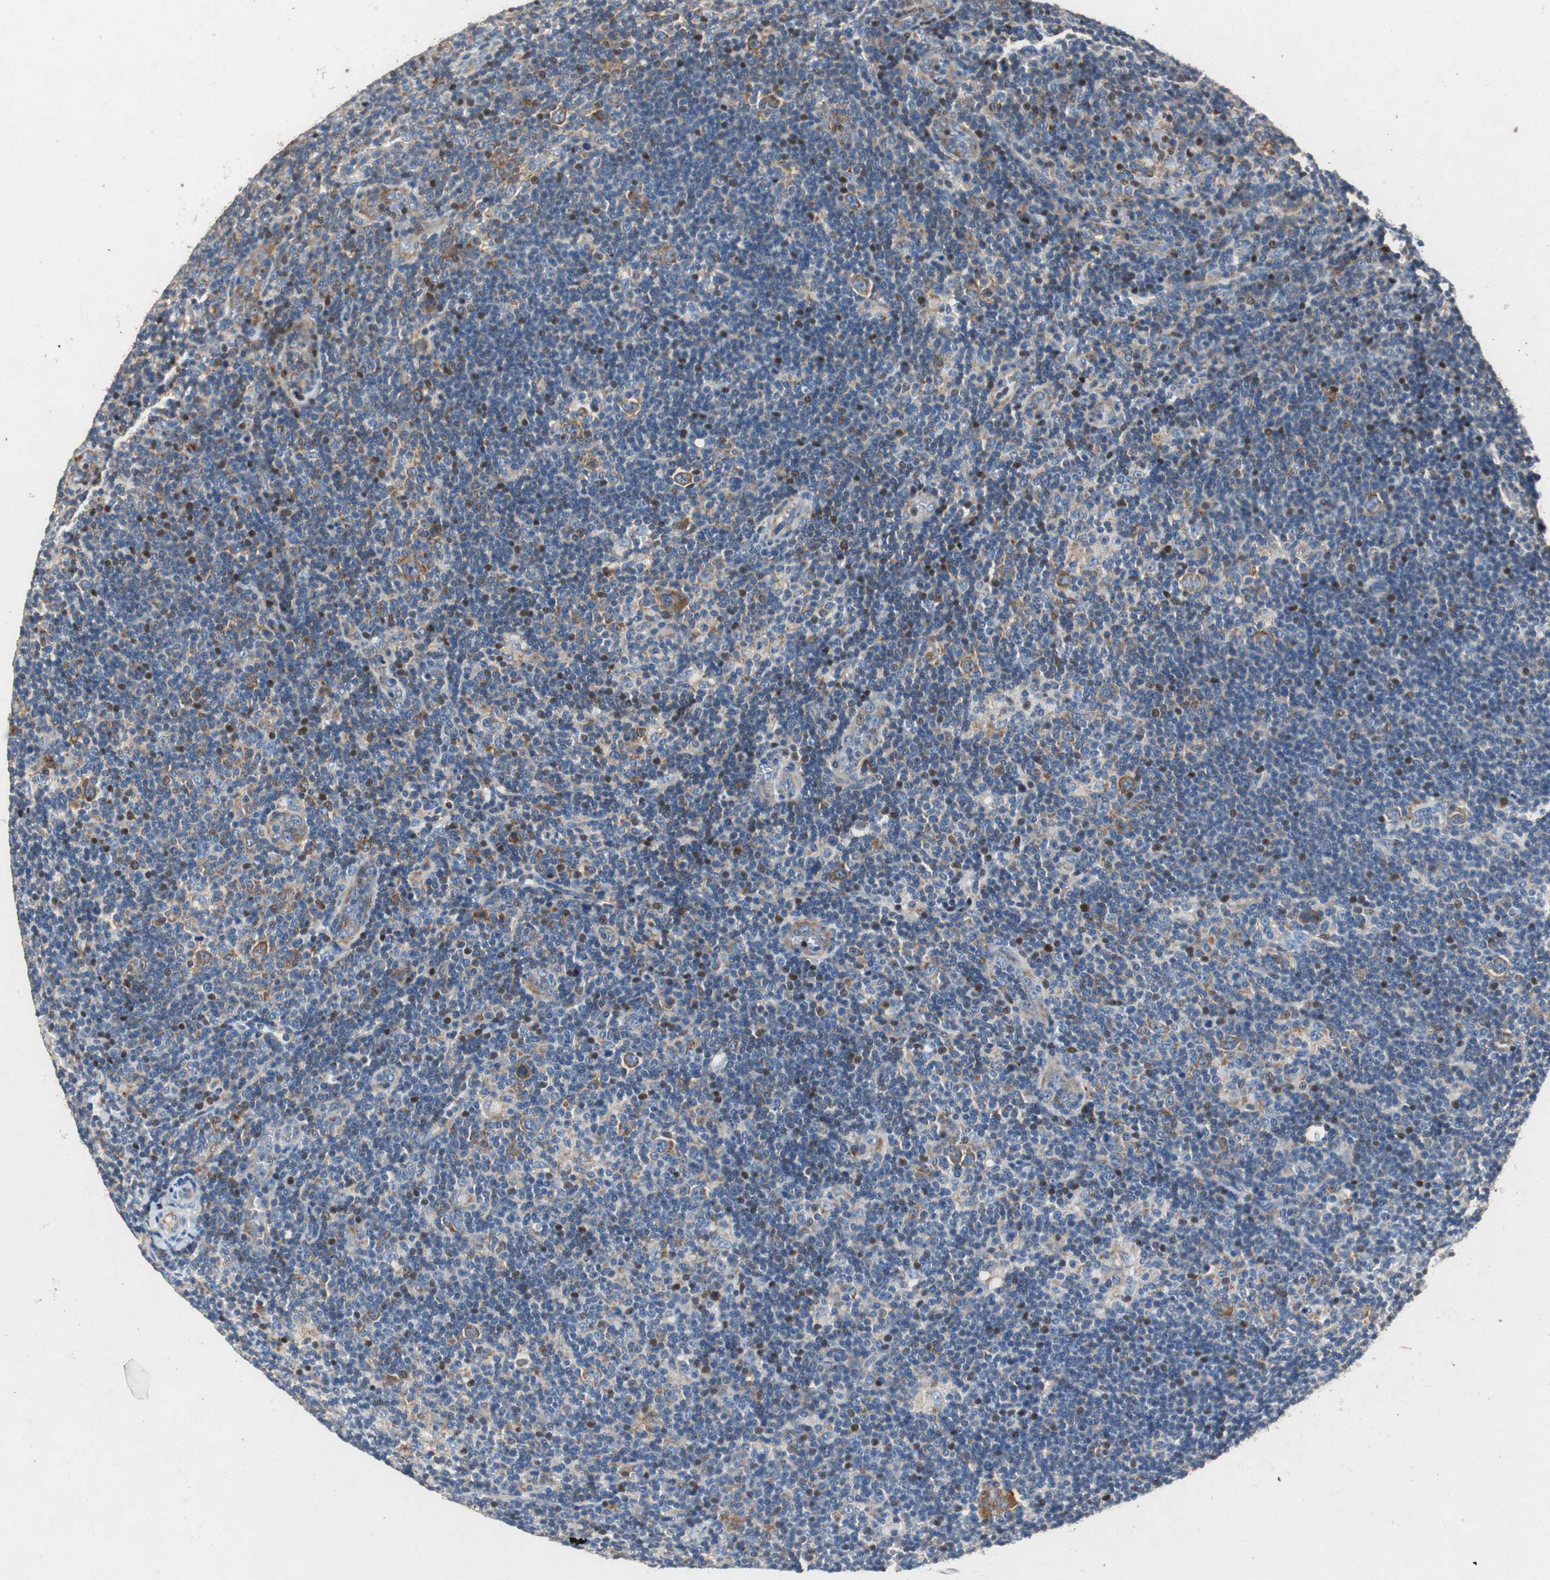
{"staining": {"intensity": "strong", "quantity": "25%-75%", "location": "cytoplasmic/membranous,nuclear"}, "tissue": "lymphoma", "cell_type": "Tumor cells", "image_type": "cancer", "snomed": [{"axis": "morphology", "description": "Hodgkin's disease, NOS"}, {"axis": "topography", "description": "Lymph node"}], "caption": "An image of lymphoma stained for a protein displays strong cytoplasmic/membranous and nuclear brown staining in tumor cells.", "gene": "RPL35", "patient": {"sex": "female", "age": 57}}